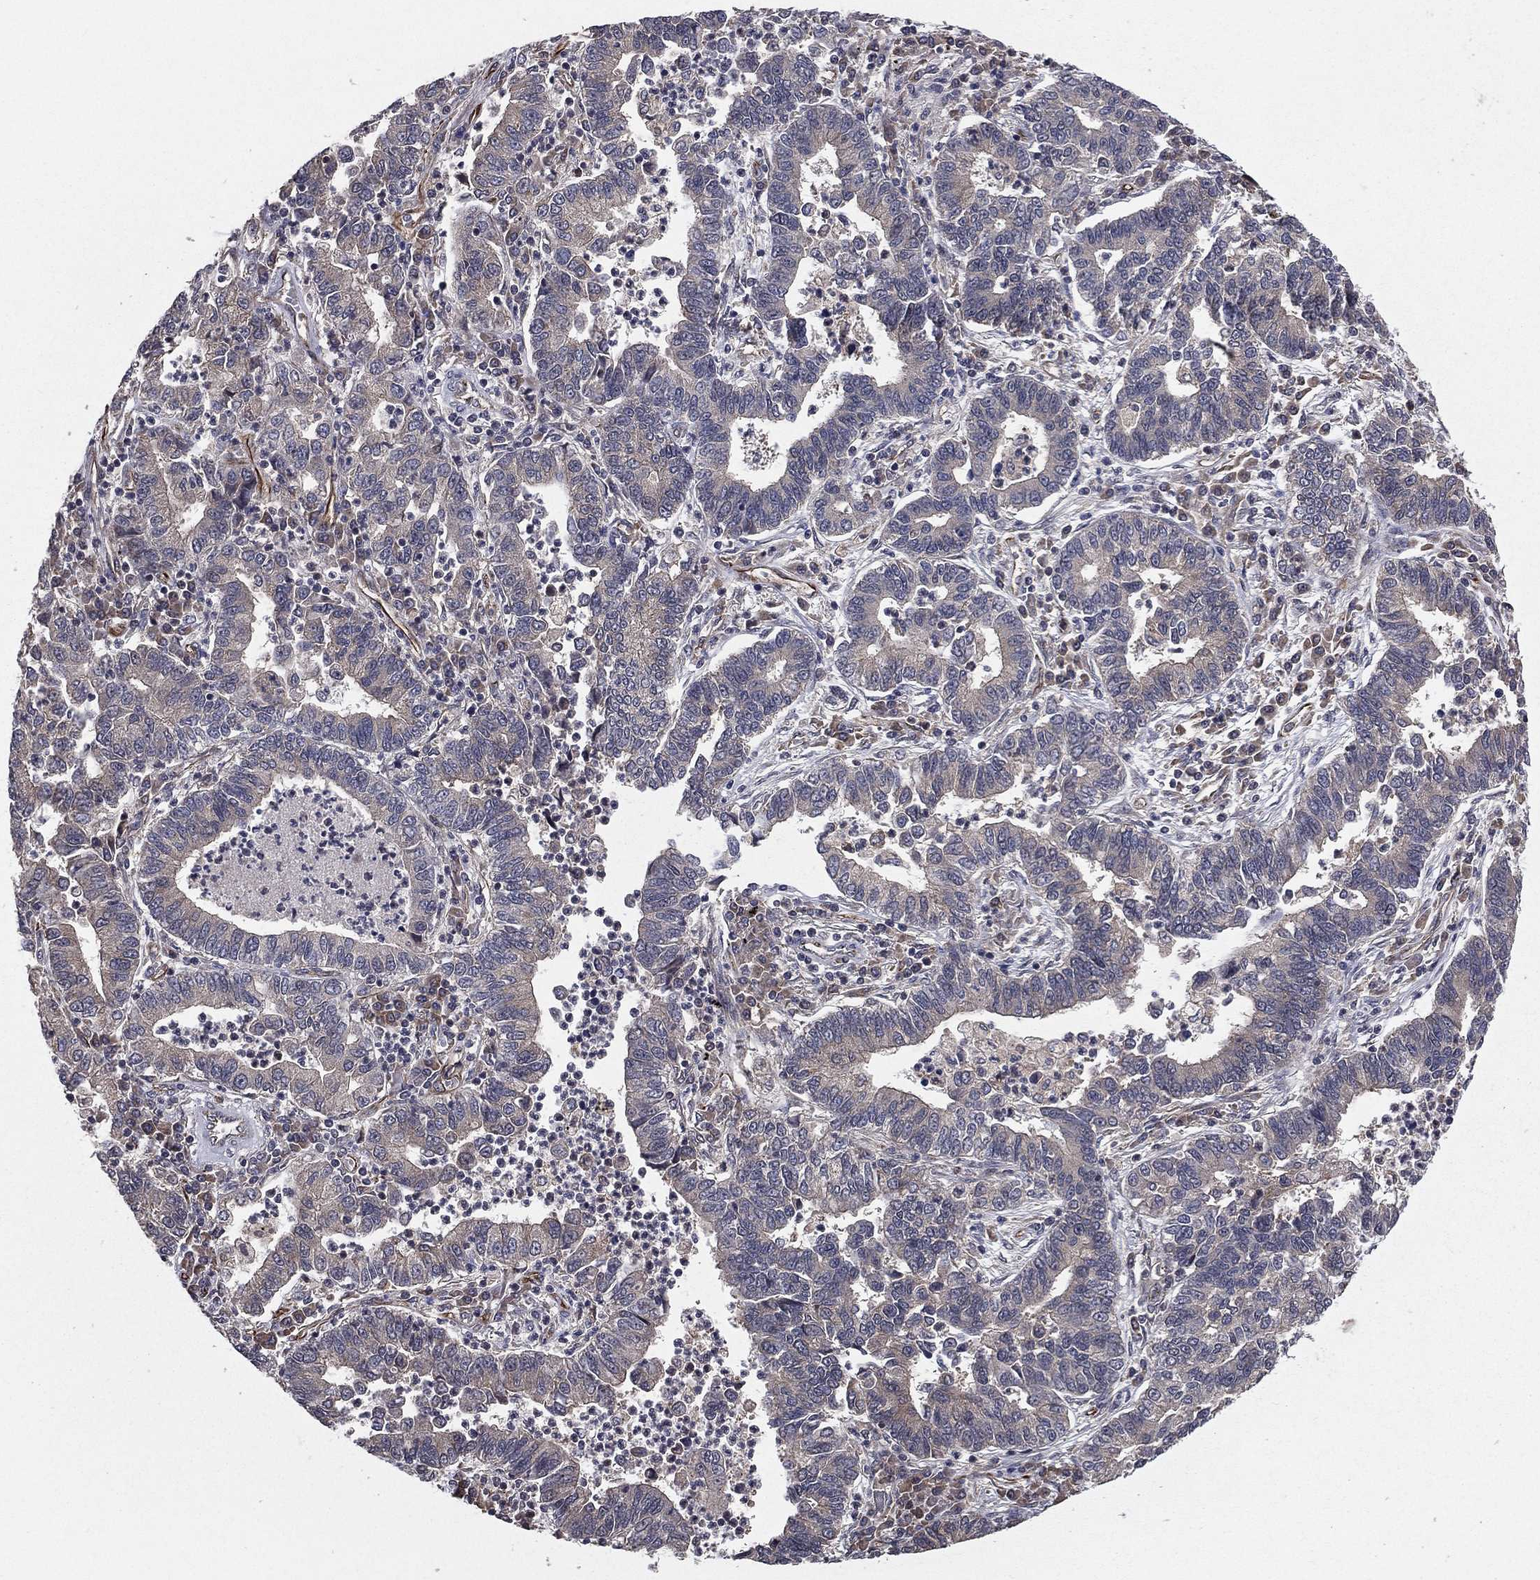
{"staining": {"intensity": "negative", "quantity": "none", "location": "none"}, "tissue": "lung cancer", "cell_type": "Tumor cells", "image_type": "cancer", "snomed": [{"axis": "morphology", "description": "Adenocarcinoma, NOS"}, {"axis": "topography", "description": "Lung"}], "caption": "Human lung adenocarcinoma stained for a protein using immunohistochemistry demonstrates no expression in tumor cells.", "gene": "CERT1", "patient": {"sex": "female", "age": 57}}